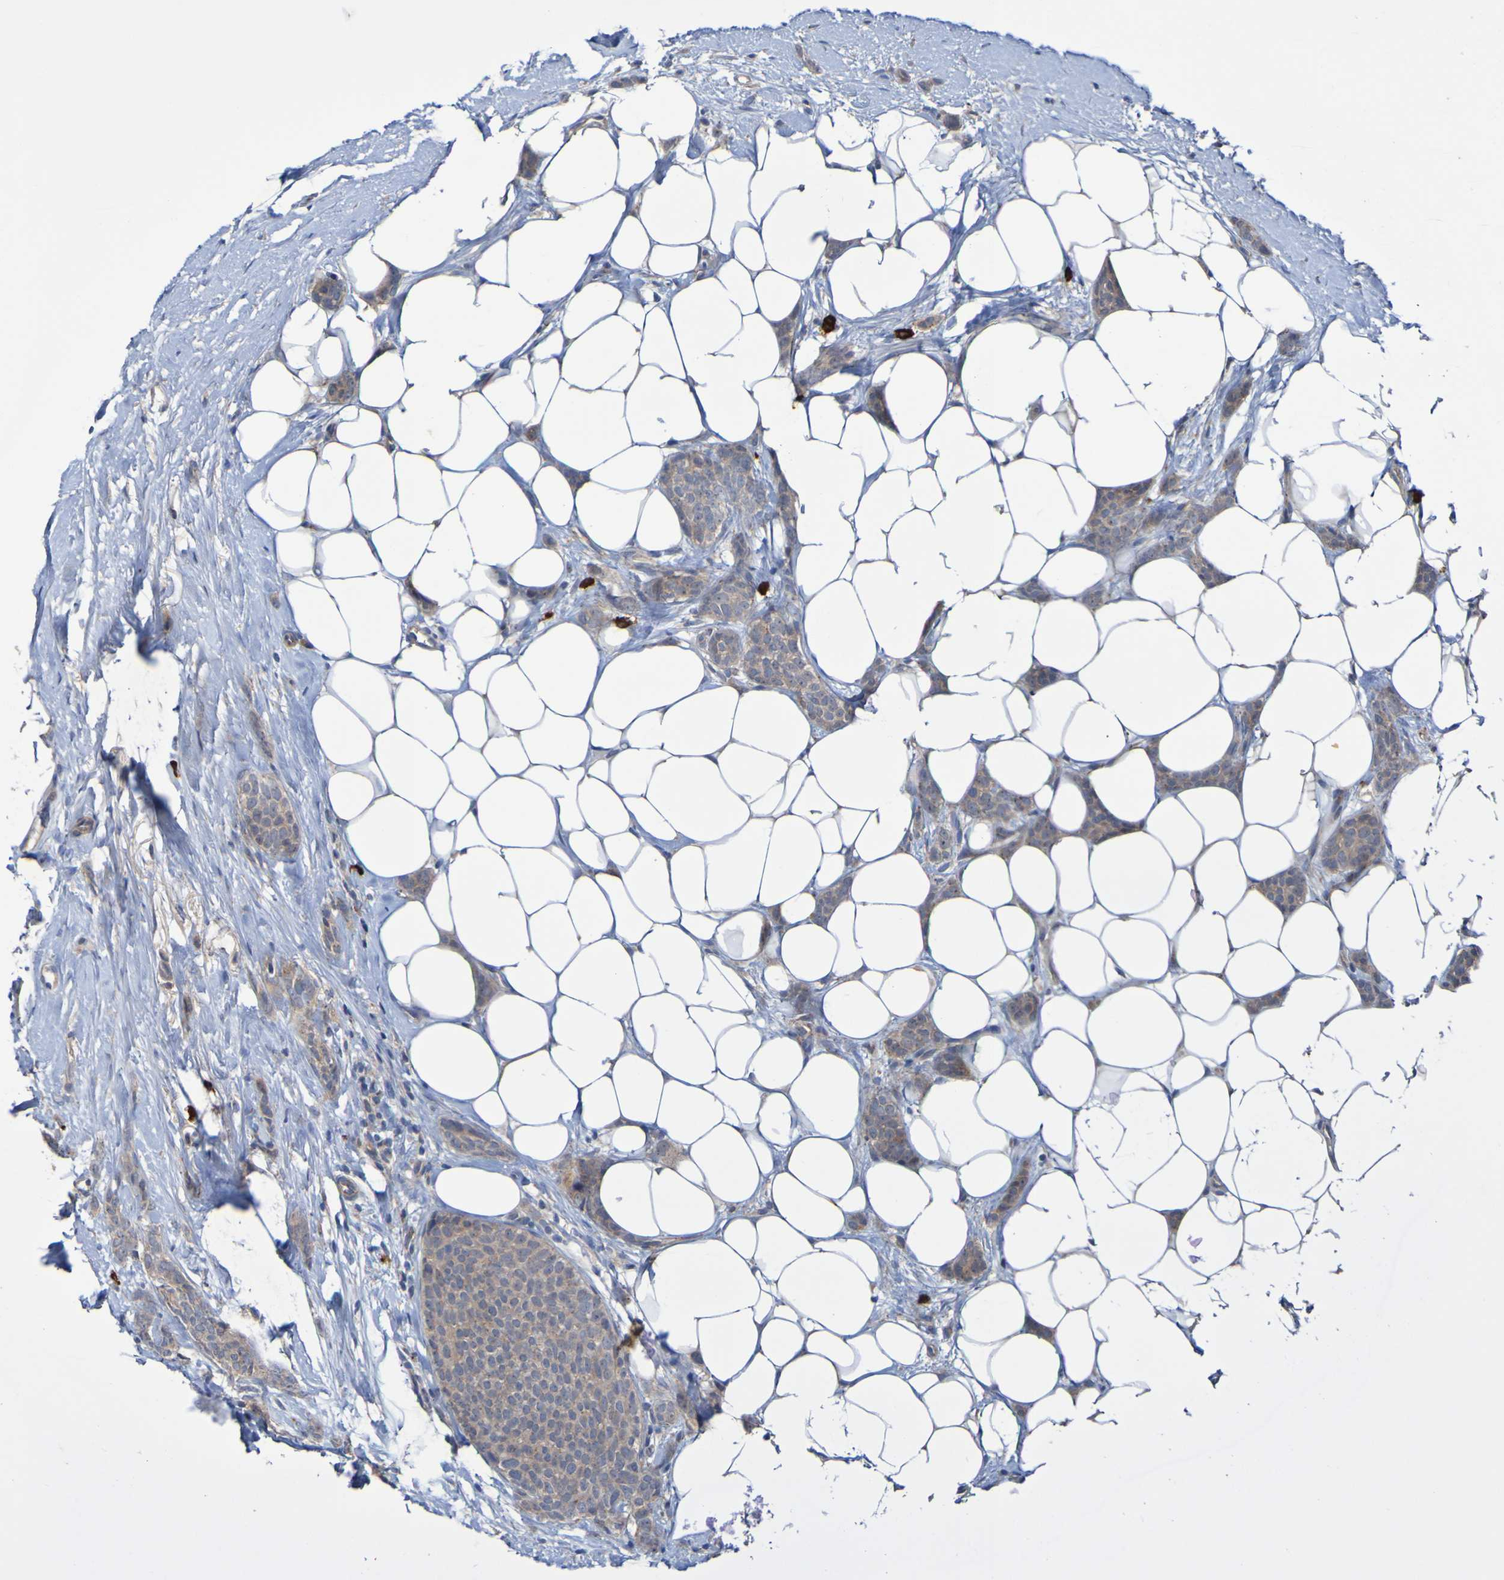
{"staining": {"intensity": "weak", "quantity": ">75%", "location": "cytoplasmic/membranous"}, "tissue": "breast cancer", "cell_type": "Tumor cells", "image_type": "cancer", "snomed": [{"axis": "morphology", "description": "Lobular carcinoma"}, {"axis": "topography", "description": "Skin"}, {"axis": "topography", "description": "Breast"}], "caption": "Immunohistochemical staining of human breast cancer (lobular carcinoma) shows weak cytoplasmic/membranous protein positivity in approximately >75% of tumor cells. (DAB (3,3'-diaminobenzidine) IHC with brightfield microscopy, high magnification).", "gene": "ANGPT4", "patient": {"sex": "female", "age": 46}}